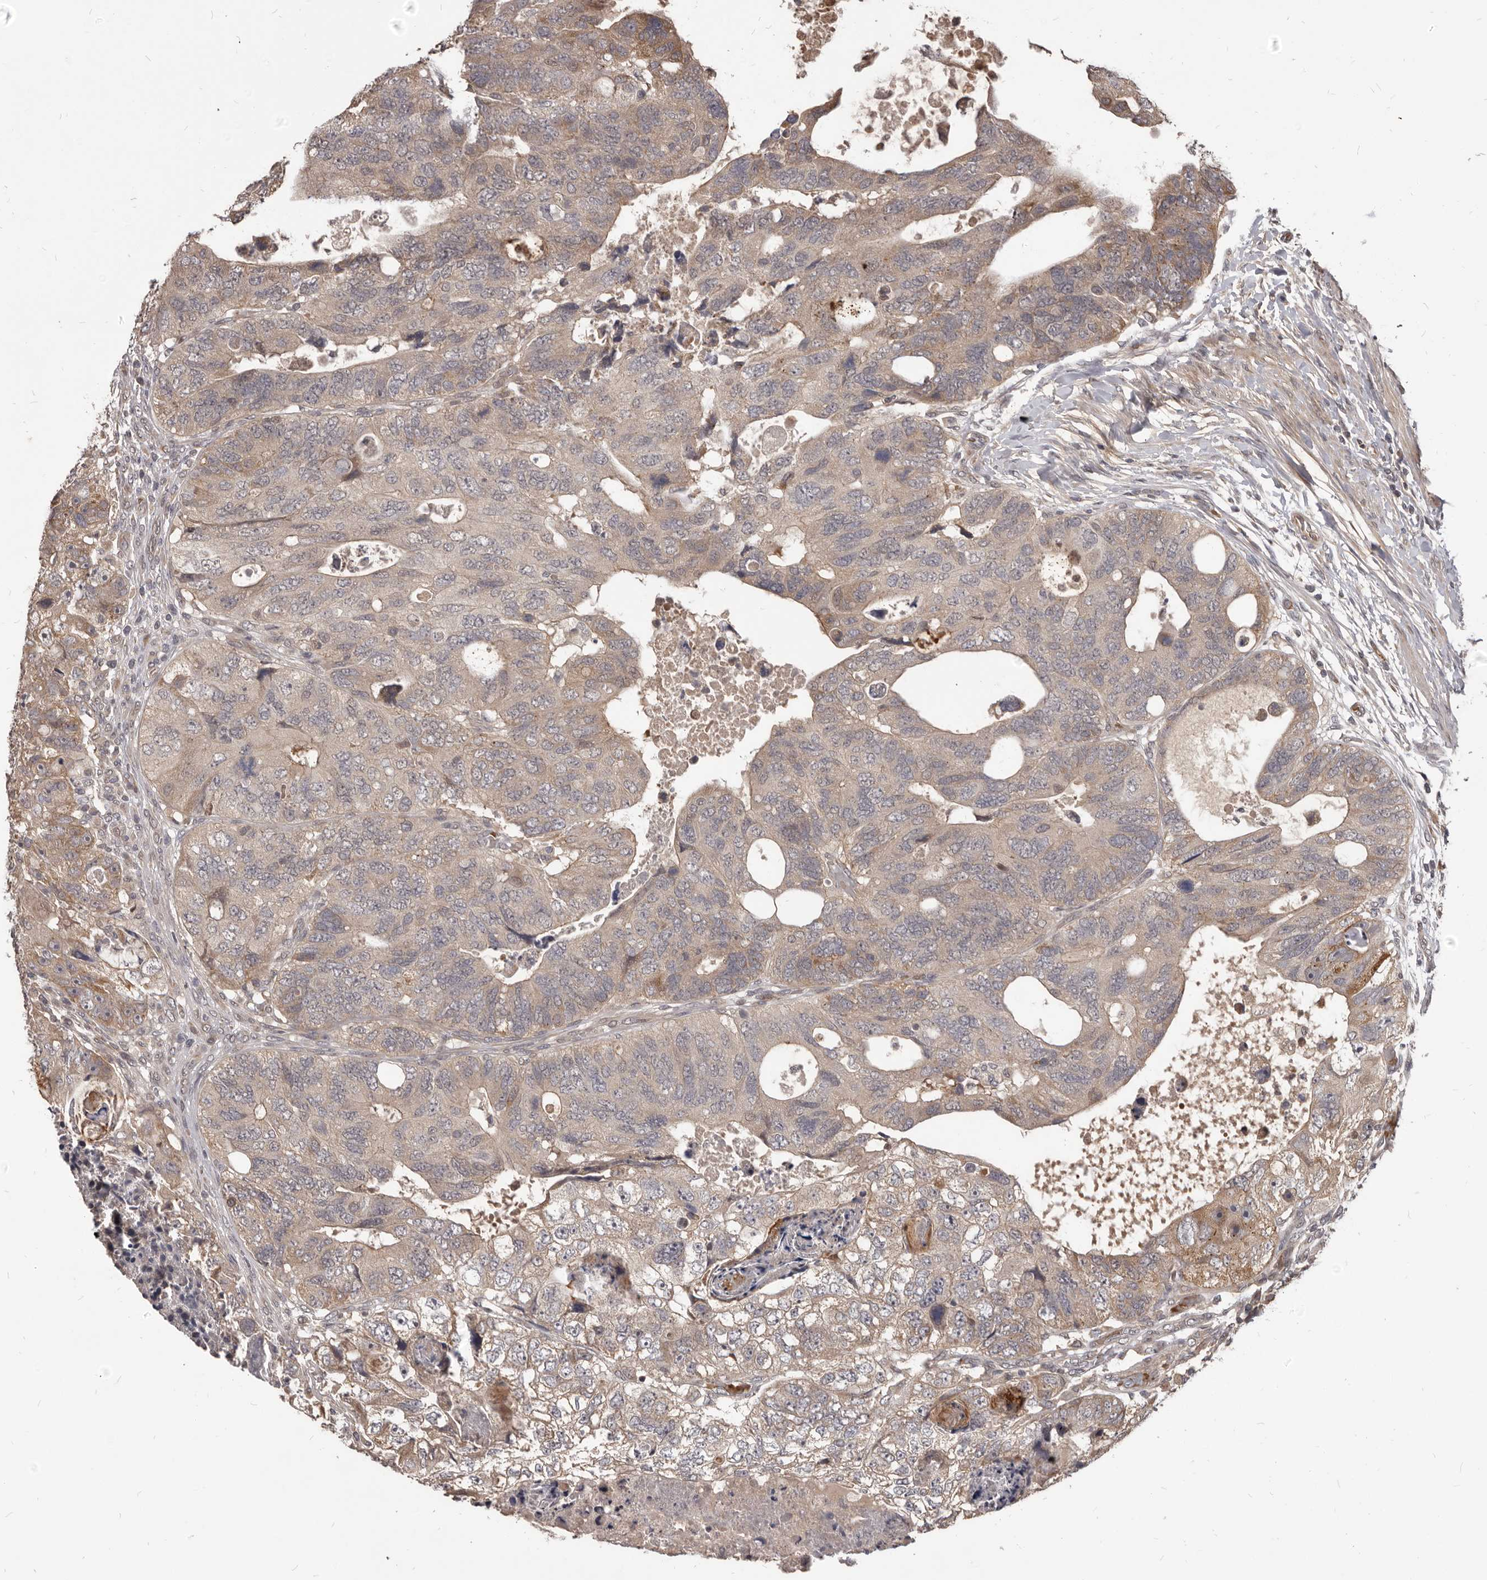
{"staining": {"intensity": "weak", "quantity": ">75%", "location": "cytoplasmic/membranous"}, "tissue": "colorectal cancer", "cell_type": "Tumor cells", "image_type": "cancer", "snomed": [{"axis": "morphology", "description": "Adenocarcinoma, NOS"}, {"axis": "topography", "description": "Rectum"}], "caption": "Immunohistochemical staining of colorectal cancer (adenocarcinoma) demonstrates weak cytoplasmic/membranous protein expression in about >75% of tumor cells.", "gene": "GABPB2", "patient": {"sex": "male", "age": 59}}